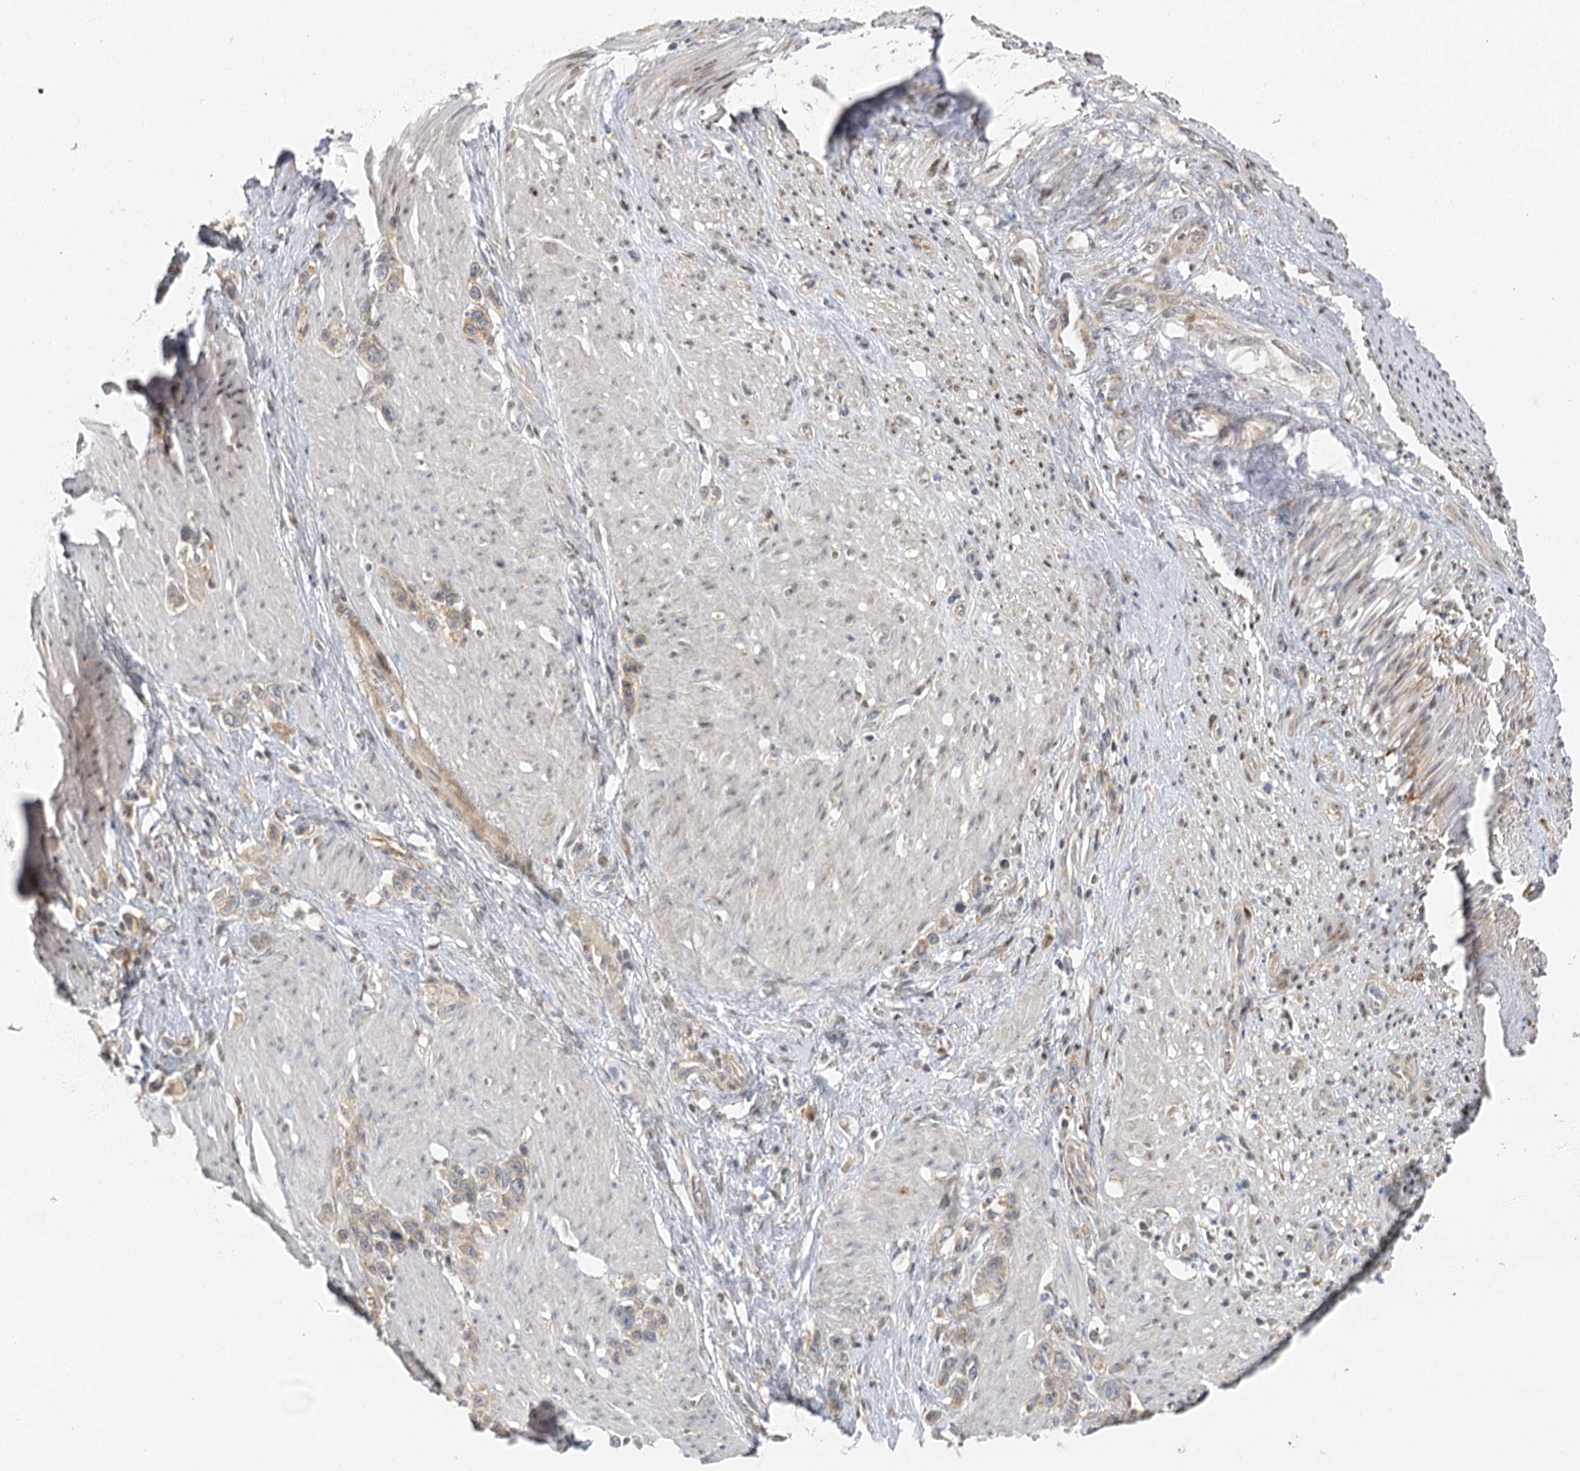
{"staining": {"intensity": "weak", "quantity": "<25%", "location": "cytoplasmic/membranous"}, "tissue": "stomach cancer", "cell_type": "Tumor cells", "image_type": "cancer", "snomed": [{"axis": "morphology", "description": "Adenocarcinoma, NOS"}, {"axis": "morphology", "description": "Adenocarcinoma, High grade"}, {"axis": "topography", "description": "Stomach, upper"}, {"axis": "topography", "description": "Stomach, lower"}], "caption": "This is a micrograph of immunohistochemistry (IHC) staining of stomach high-grade adenocarcinoma, which shows no expression in tumor cells. (DAB IHC, high magnification).", "gene": "IL11RA", "patient": {"sex": "female", "age": 65}}